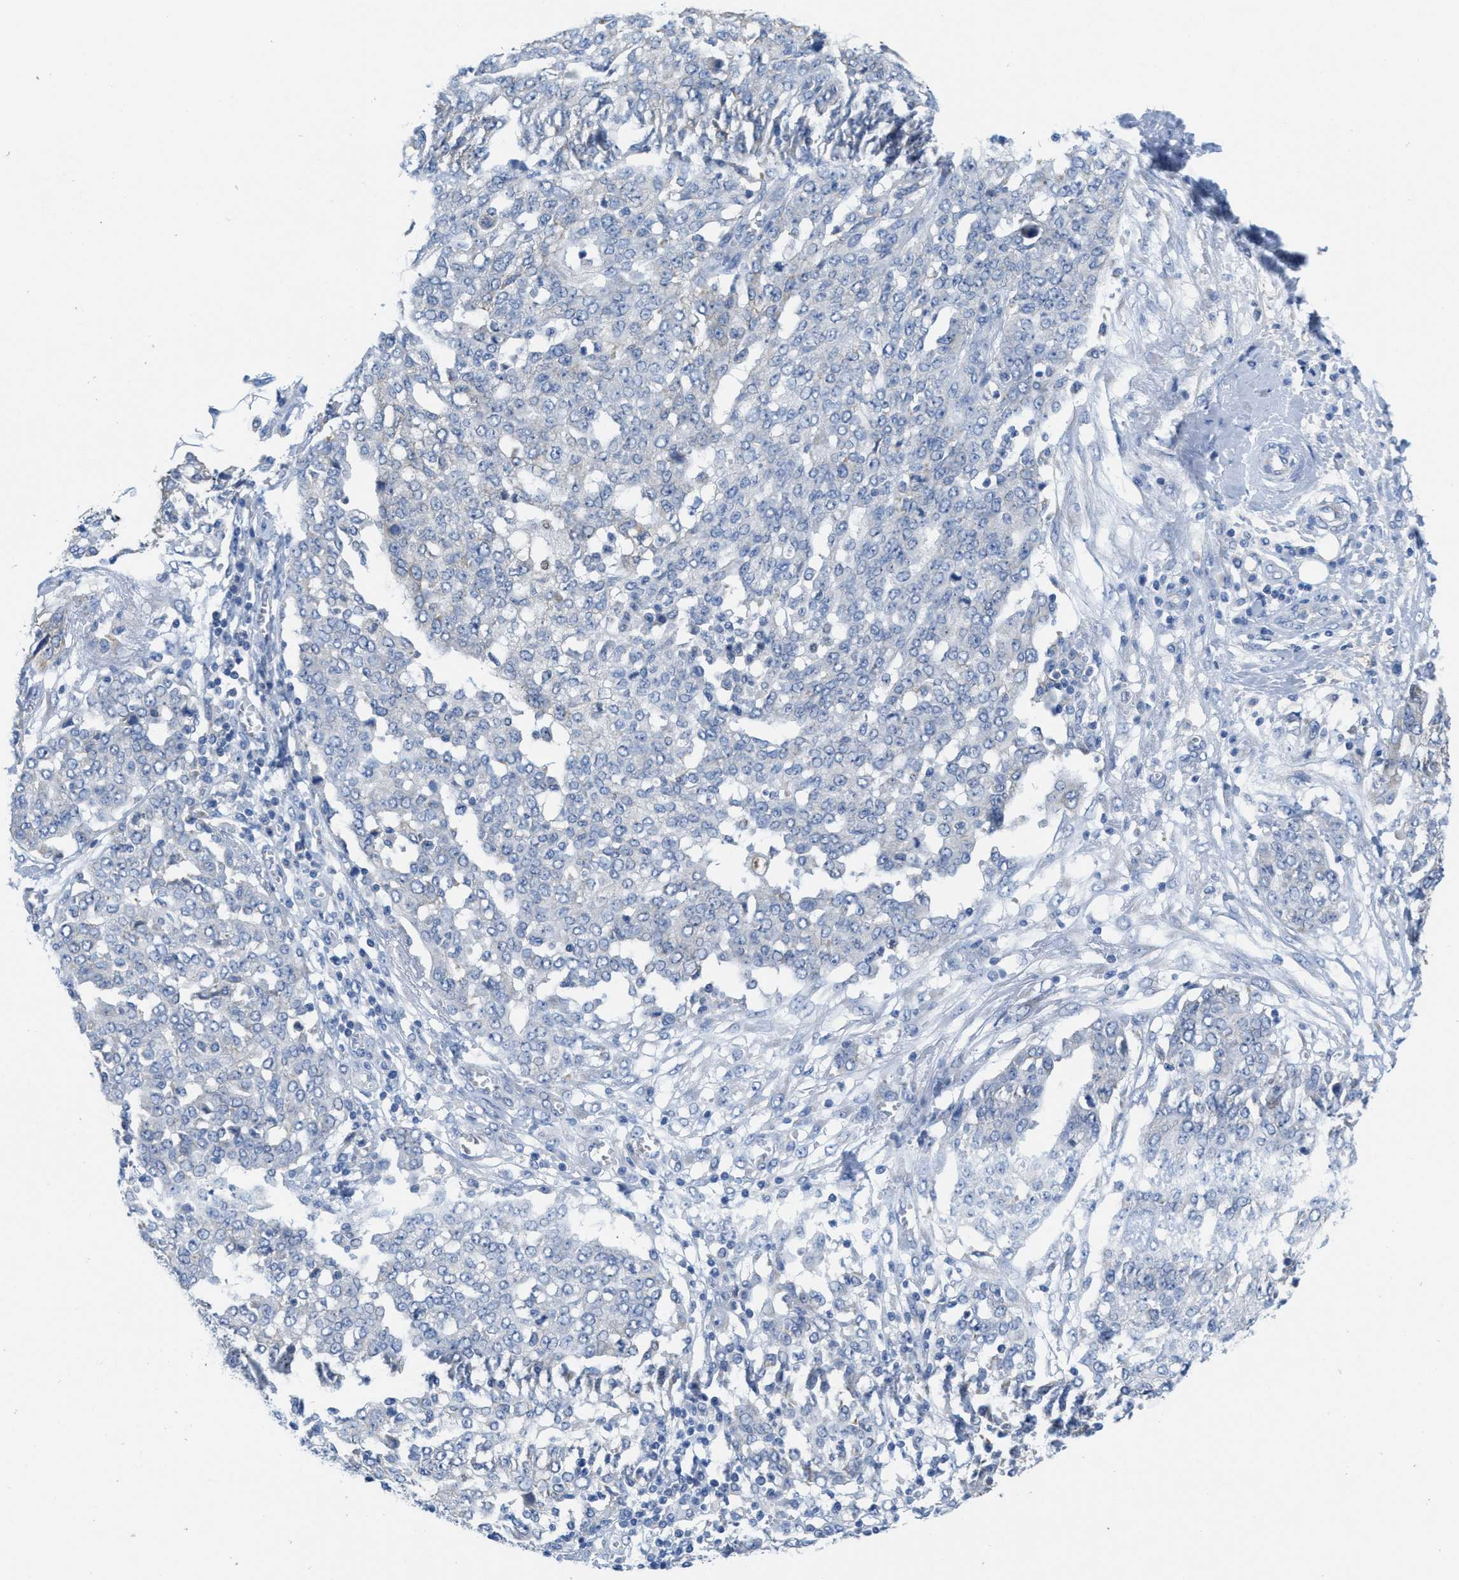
{"staining": {"intensity": "negative", "quantity": "none", "location": "none"}, "tissue": "ovarian cancer", "cell_type": "Tumor cells", "image_type": "cancer", "snomed": [{"axis": "morphology", "description": "Cystadenocarcinoma, serous, NOS"}, {"axis": "topography", "description": "Soft tissue"}, {"axis": "topography", "description": "Ovary"}], "caption": "Immunohistochemistry of human ovarian cancer (serous cystadenocarcinoma) displays no positivity in tumor cells. (Brightfield microscopy of DAB (3,3'-diaminobenzidine) immunohistochemistry at high magnification).", "gene": "PTDSS1", "patient": {"sex": "female", "age": 57}}